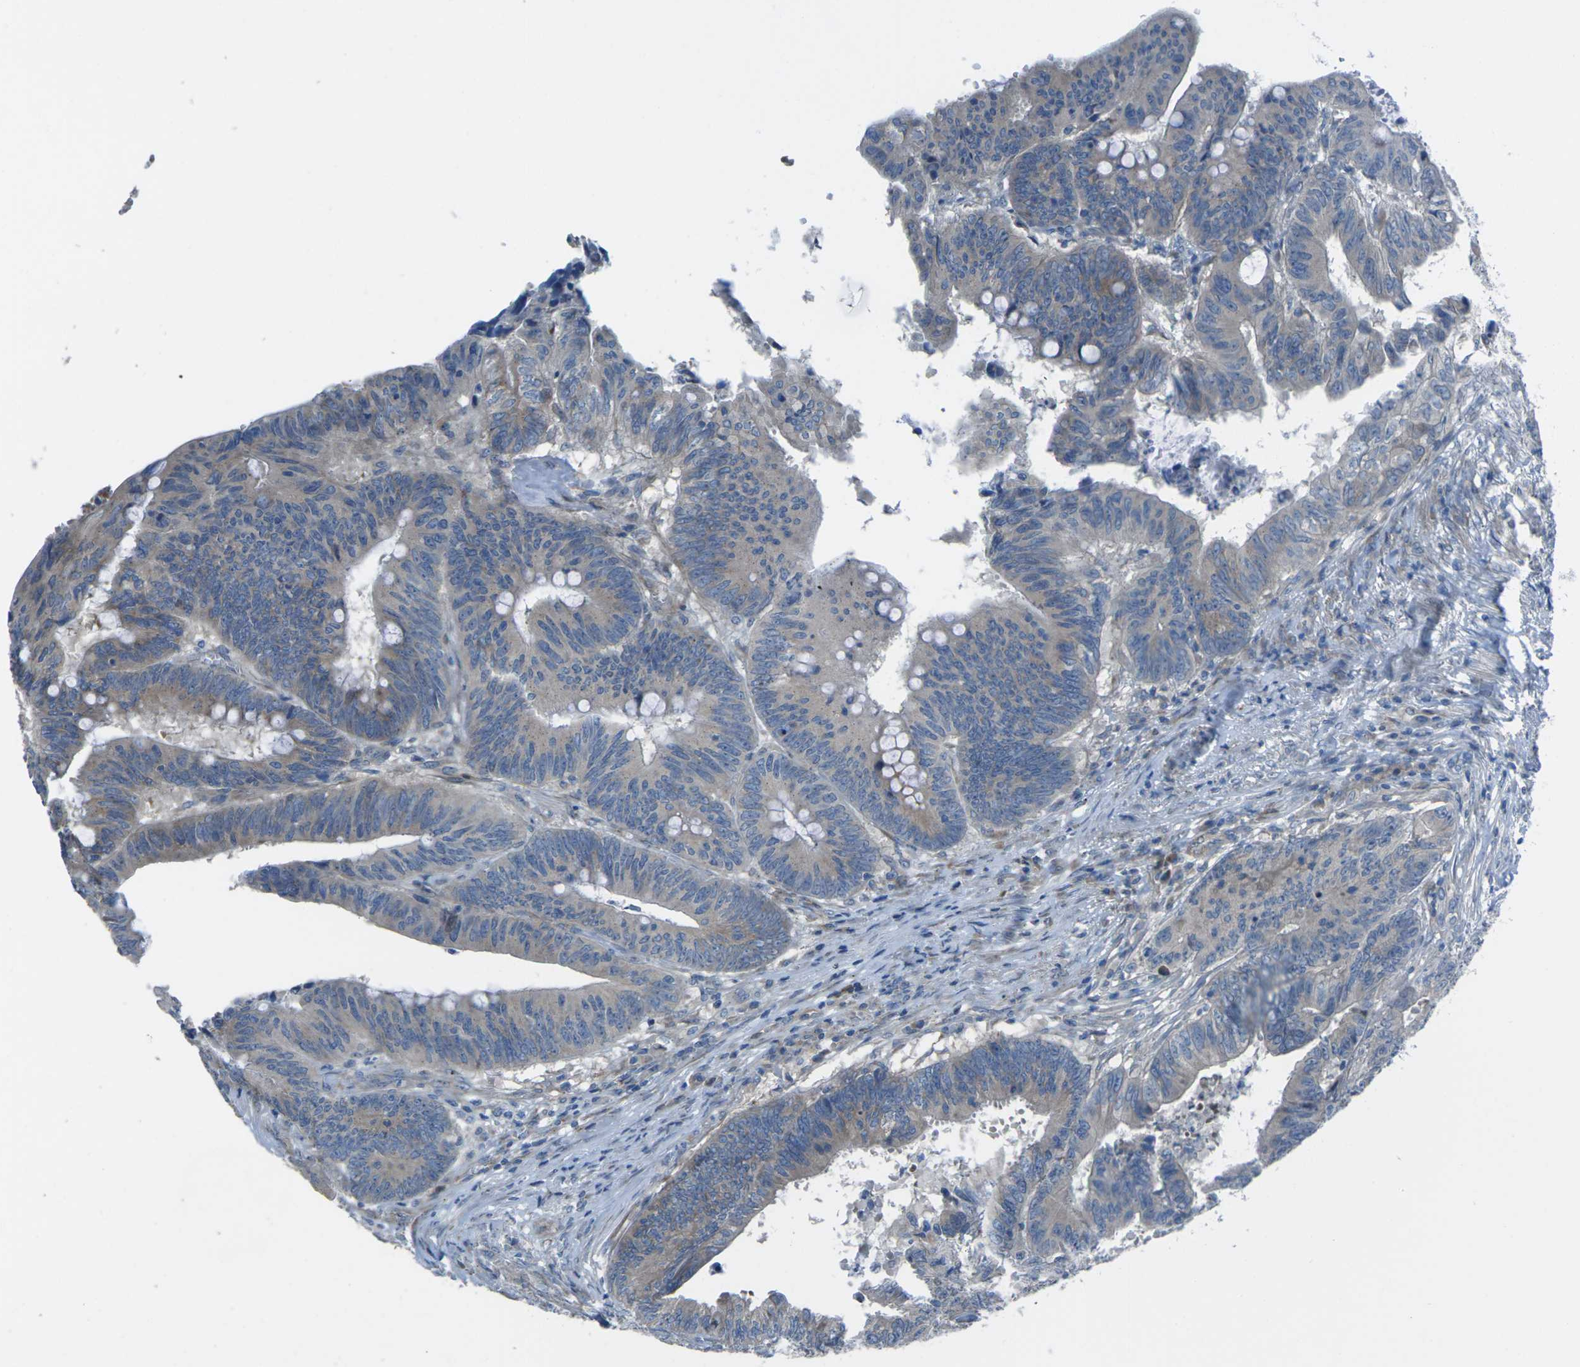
{"staining": {"intensity": "moderate", "quantity": "<25%", "location": "cytoplasmic/membranous"}, "tissue": "colorectal cancer", "cell_type": "Tumor cells", "image_type": "cancer", "snomed": [{"axis": "morphology", "description": "Adenocarcinoma, NOS"}, {"axis": "topography", "description": "Colon"}], "caption": "Immunohistochemical staining of colorectal cancer (adenocarcinoma) demonstrates low levels of moderate cytoplasmic/membranous protein expression in approximately <25% of tumor cells.", "gene": "EDNRA", "patient": {"sex": "male", "age": 45}}